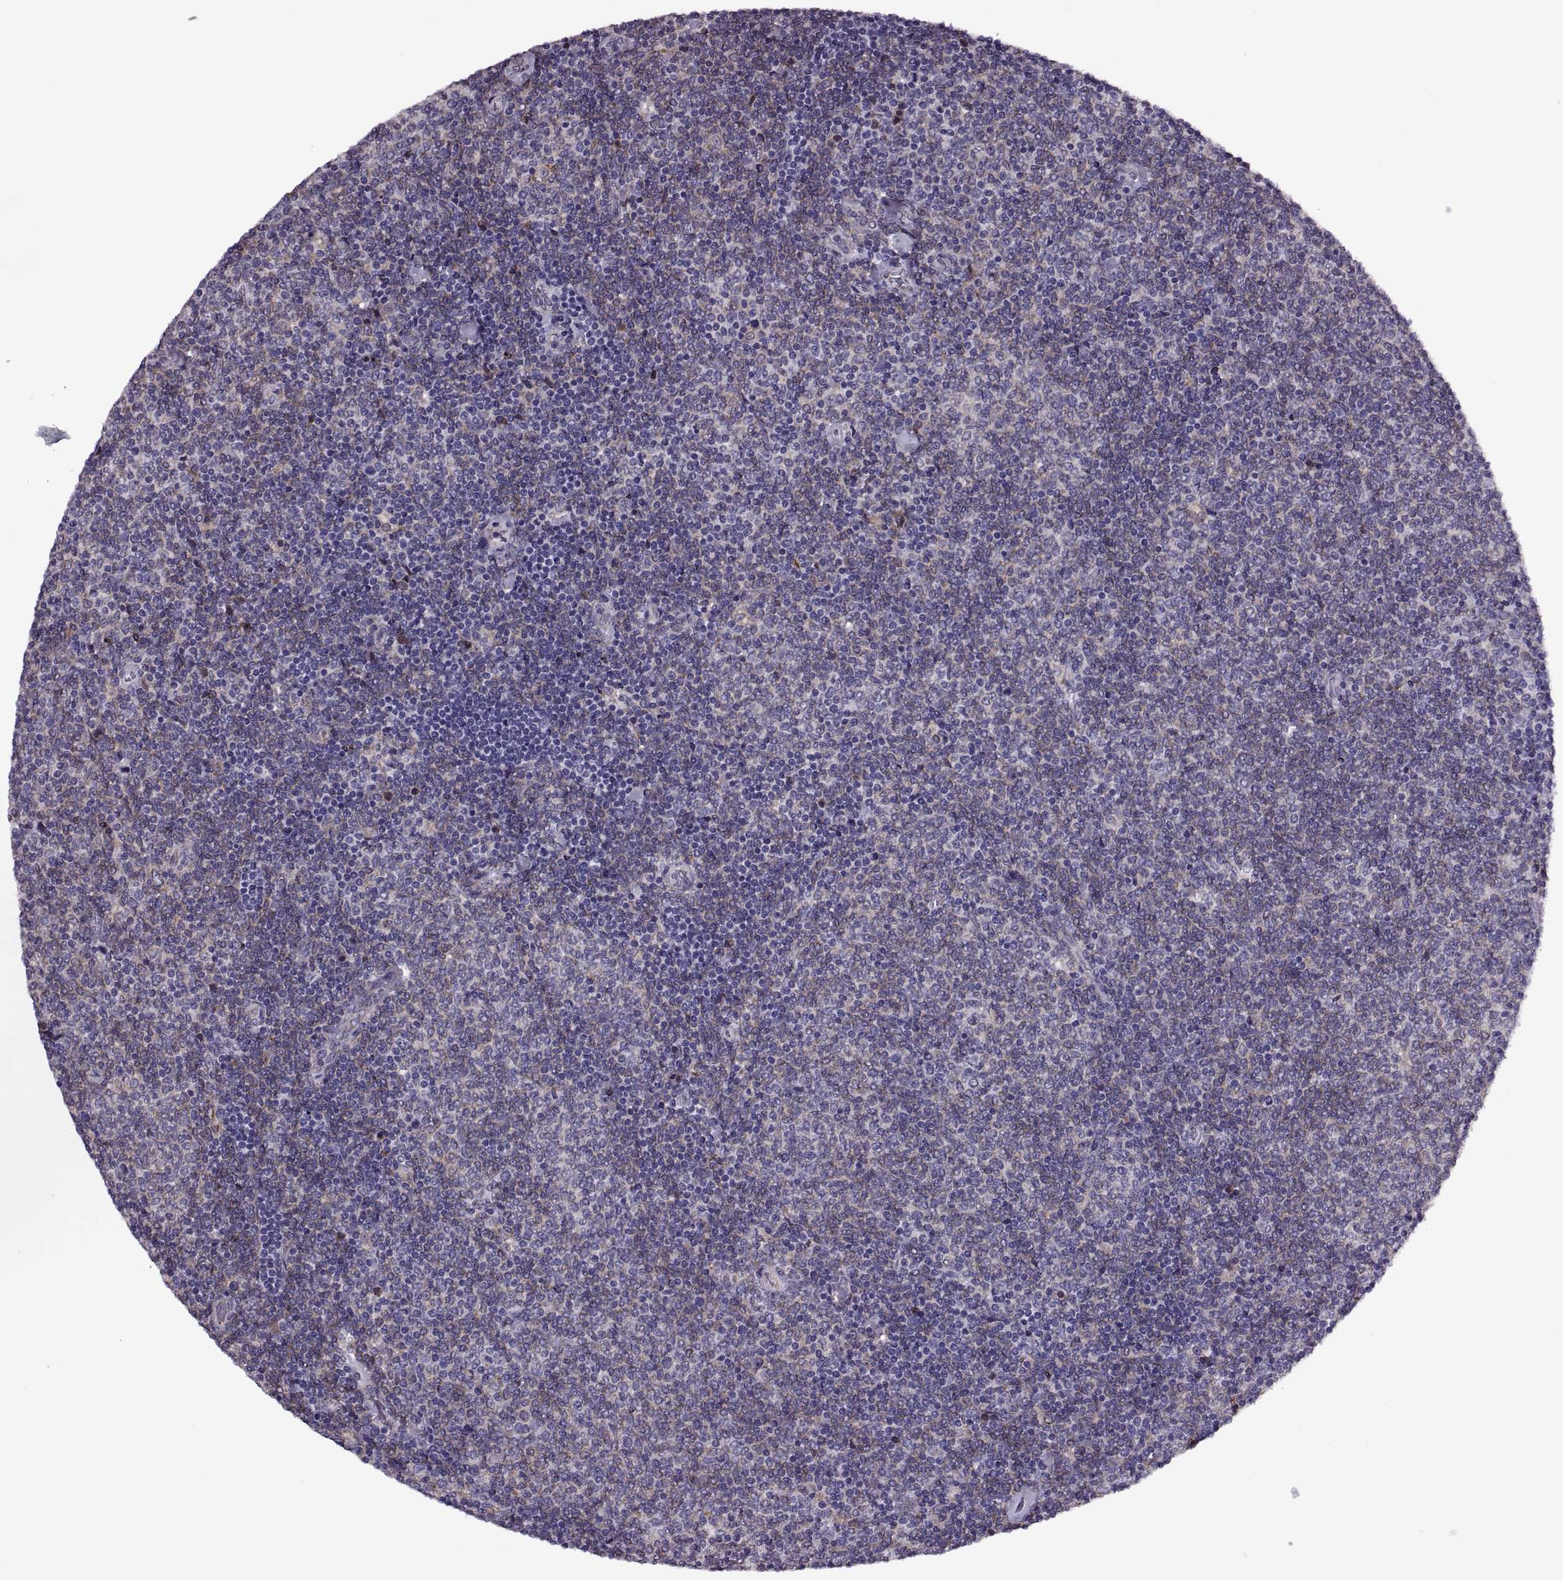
{"staining": {"intensity": "negative", "quantity": "none", "location": "none"}, "tissue": "lymphoma", "cell_type": "Tumor cells", "image_type": "cancer", "snomed": [{"axis": "morphology", "description": "Malignant lymphoma, non-Hodgkin's type, Low grade"}, {"axis": "topography", "description": "Lymph node"}], "caption": "Tumor cells are negative for protein expression in human lymphoma. Nuclei are stained in blue.", "gene": "LETM2", "patient": {"sex": "male", "age": 52}}